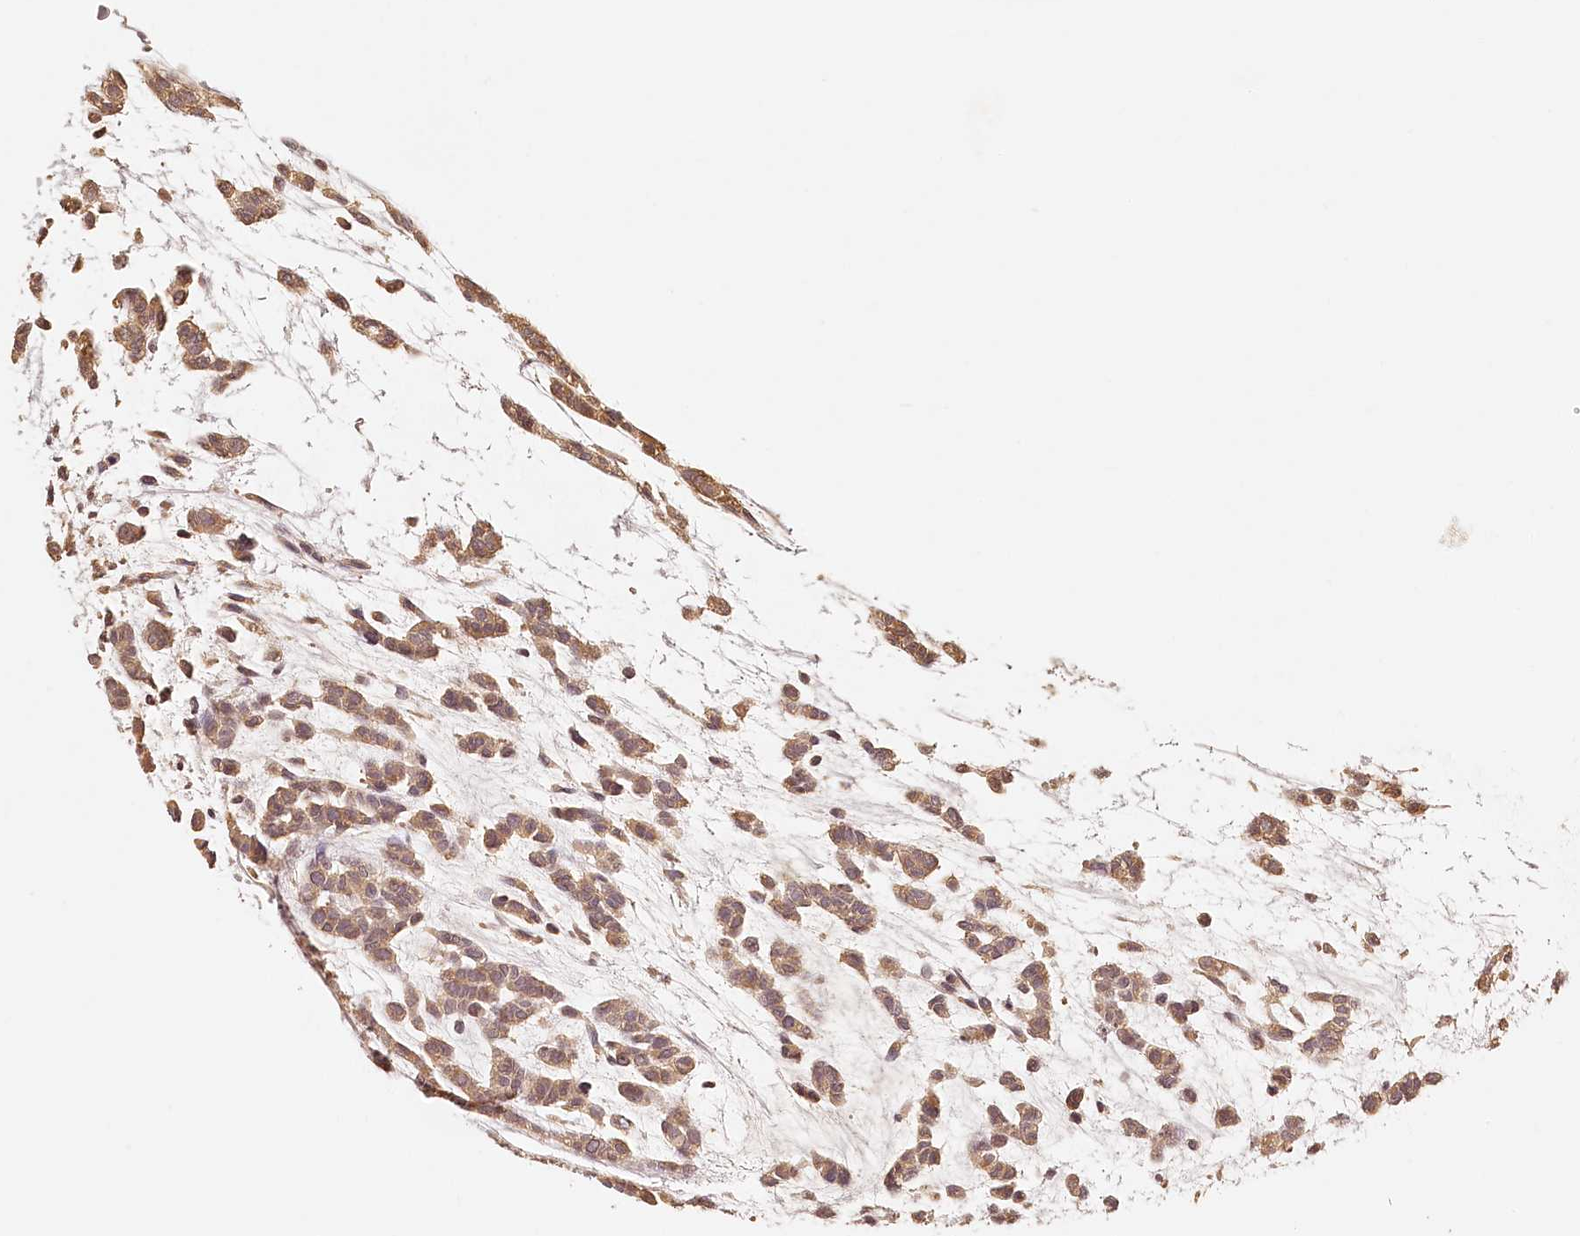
{"staining": {"intensity": "moderate", "quantity": ">75%", "location": "cytoplasmic/membranous"}, "tissue": "head and neck cancer", "cell_type": "Tumor cells", "image_type": "cancer", "snomed": [{"axis": "morphology", "description": "Adenocarcinoma, NOS"}, {"axis": "morphology", "description": "Adenoma, NOS"}, {"axis": "topography", "description": "Head-Neck"}], "caption": "This image reveals IHC staining of human head and neck adenoma, with medium moderate cytoplasmic/membranous expression in approximately >75% of tumor cells.", "gene": "SYNGR1", "patient": {"sex": "female", "age": 55}}